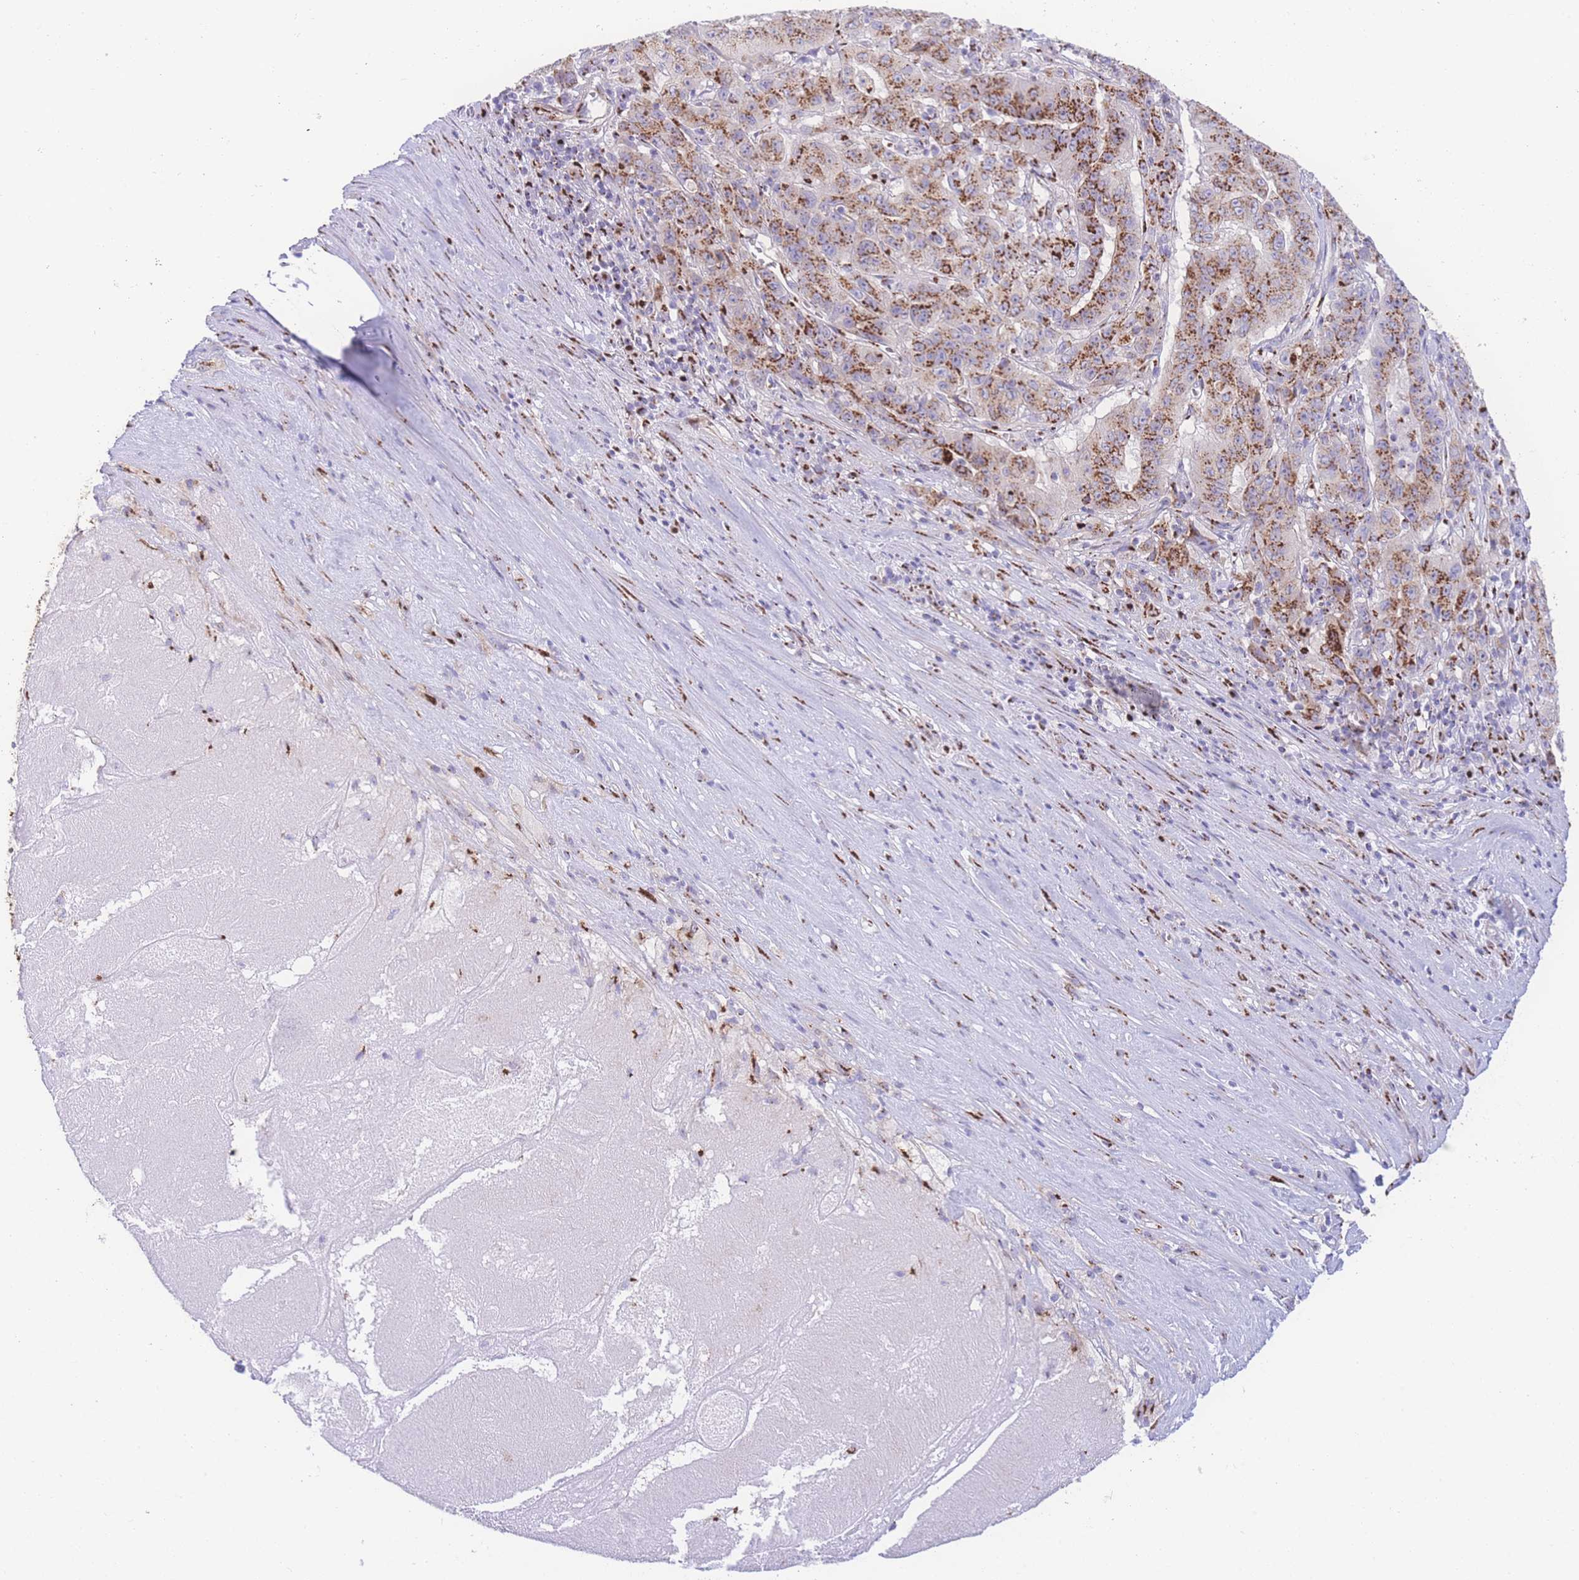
{"staining": {"intensity": "moderate", "quantity": ">75%", "location": "cytoplasmic/membranous"}, "tissue": "pancreatic cancer", "cell_type": "Tumor cells", "image_type": "cancer", "snomed": [{"axis": "morphology", "description": "Adenocarcinoma, NOS"}, {"axis": "topography", "description": "Pancreas"}], "caption": "Protein expression by immunohistochemistry (IHC) shows moderate cytoplasmic/membranous staining in approximately >75% of tumor cells in pancreatic cancer (adenocarcinoma). (Brightfield microscopy of DAB IHC at high magnification).", "gene": "GOLM2", "patient": {"sex": "male", "age": 63}}